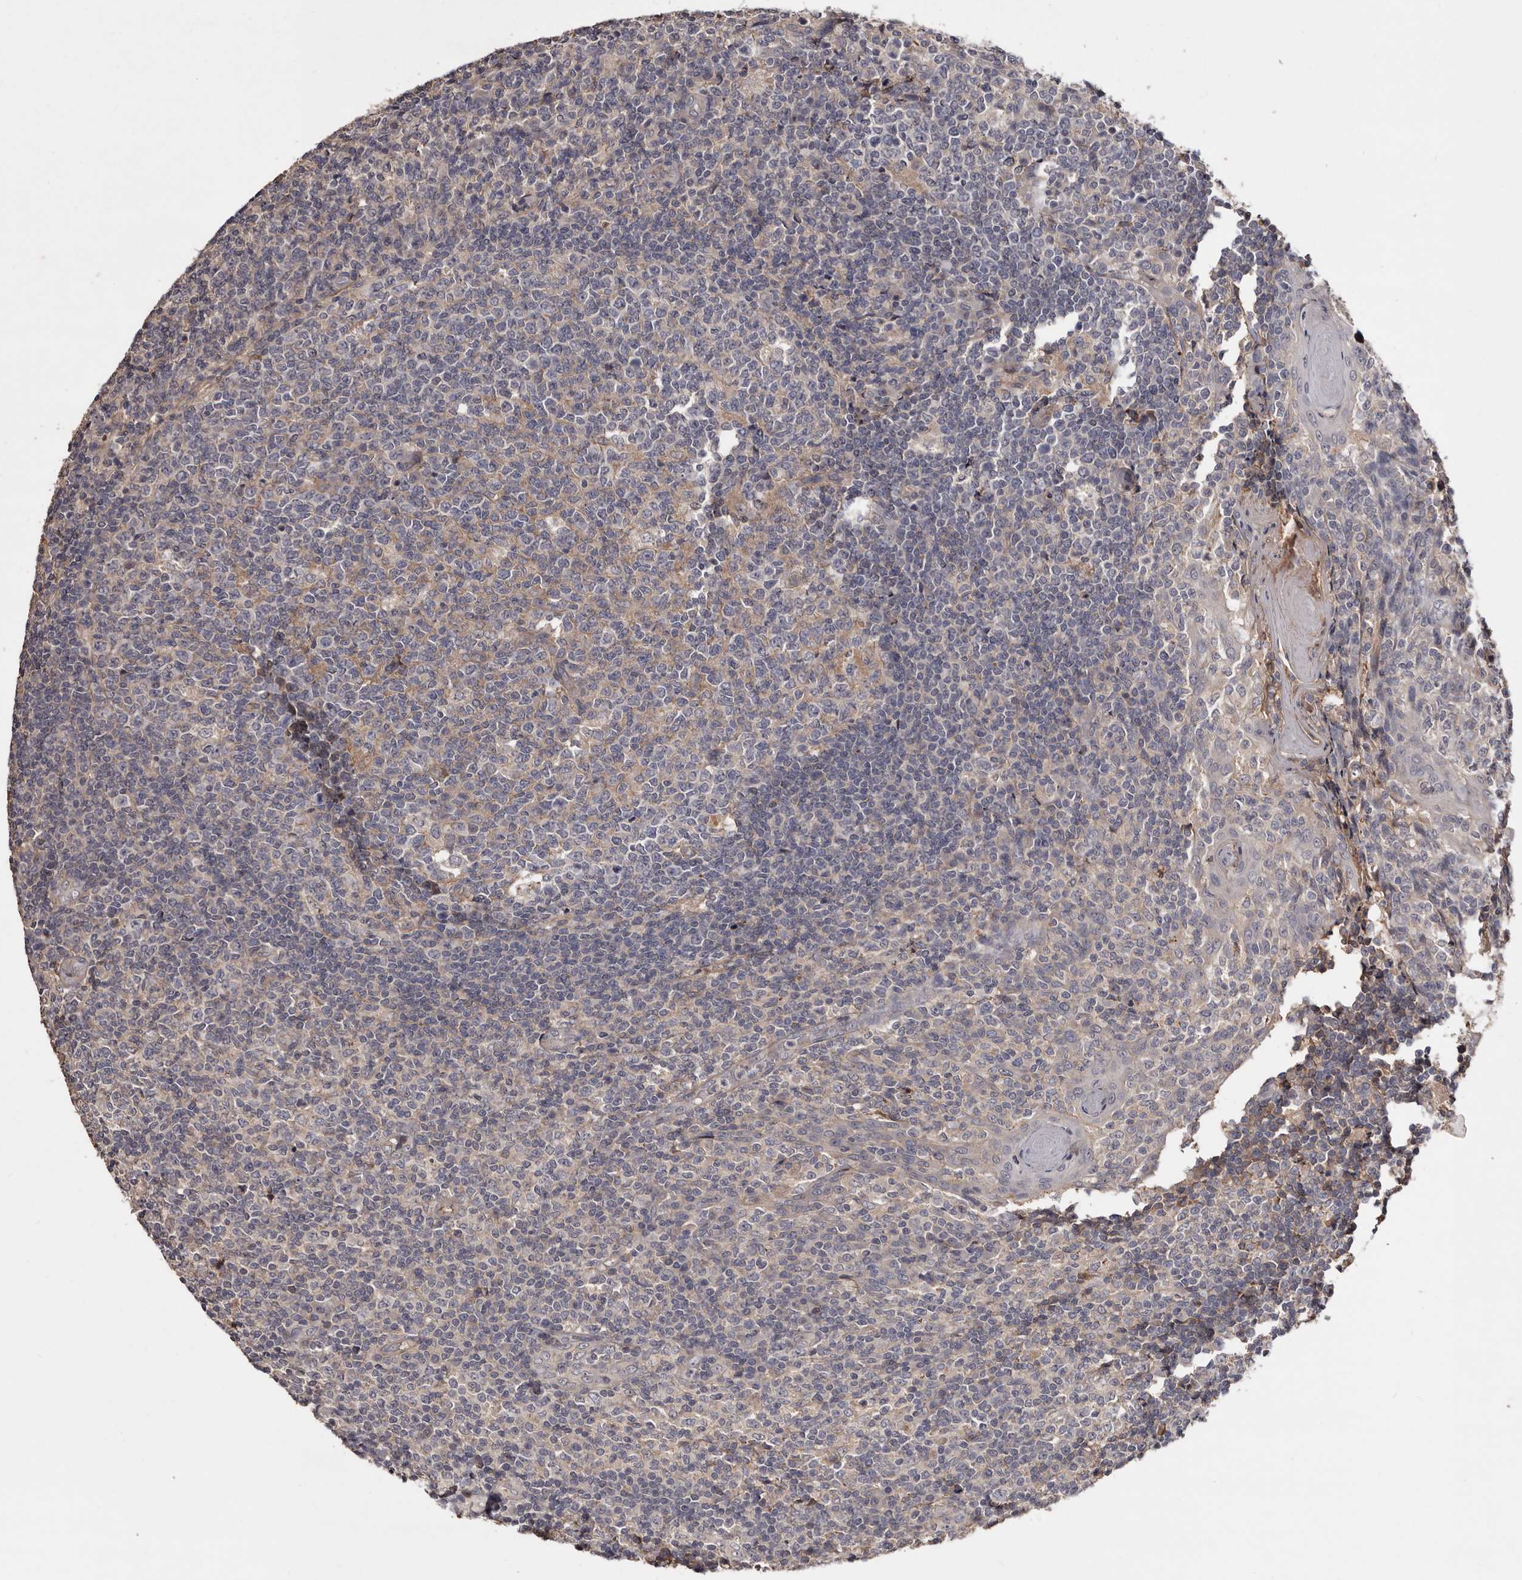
{"staining": {"intensity": "weak", "quantity": "<25%", "location": "cytoplasmic/membranous"}, "tissue": "tonsil", "cell_type": "Germinal center cells", "image_type": "normal", "snomed": [{"axis": "morphology", "description": "Normal tissue, NOS"}, {"axis": "topography", "description": "Tonsil"}], "caption": "Immunohistochemistry of unremarkable tonsil exhibits no staining in germinal center cells. (DAB (3,3'-diaminobenzidine) IHC with hematoxylin counter stain).", "gene": "CYP1B1", "patient": {"sex": "female", "age": 19}}